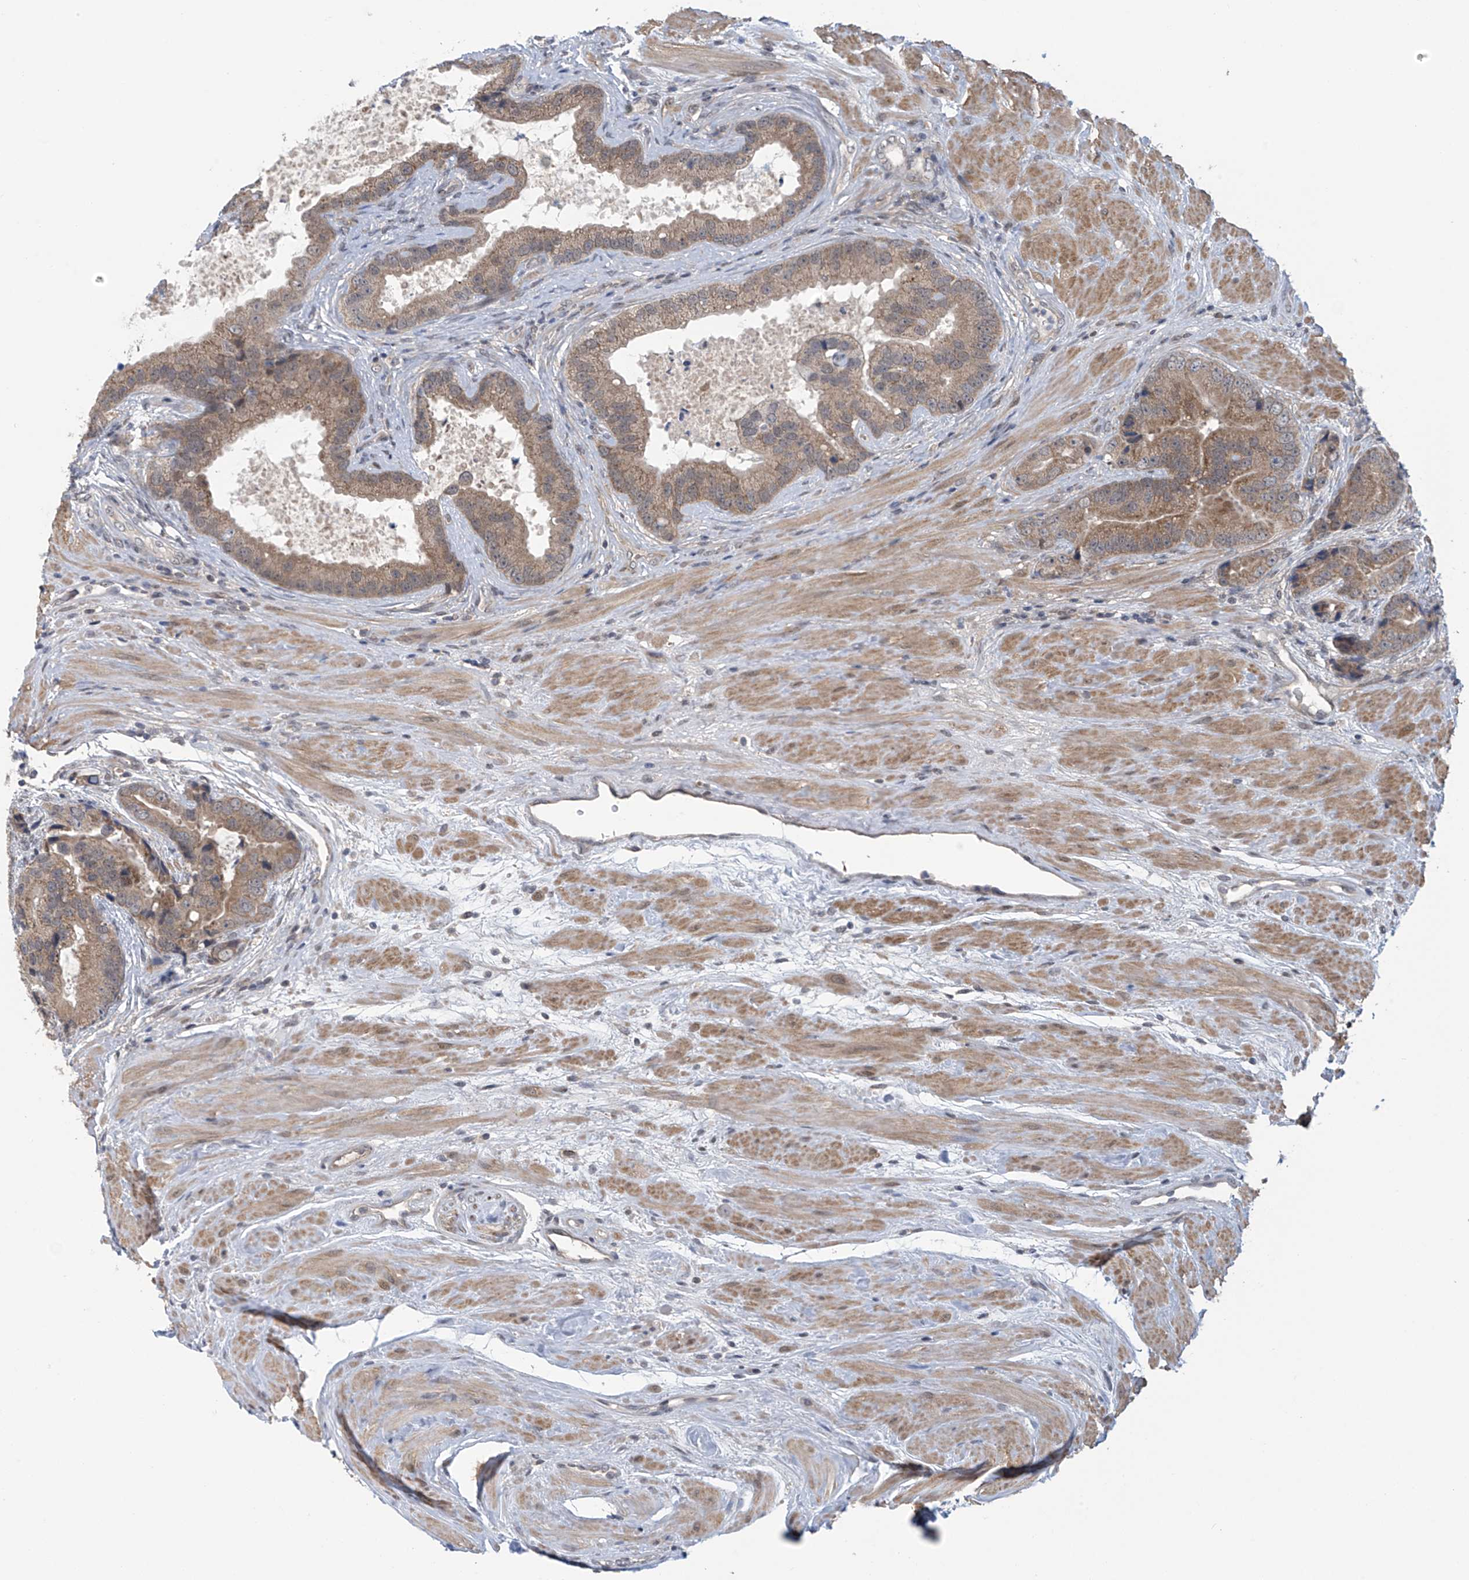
{"staining": {"intensity": "moderate", "quantity": ">75%", "location": "cytoplasmic/membranous"}, "tissue": "prostate cancer", "cell_type": "Tumor cells", "image_type": "cancer", "snomed": [{"axis": "morphology", "description": "Adenocarcinoma, High grade"}, {"axis": "topography", "description": "Prostate"}], "caption": "Prostate cancer was stained to show a protein in brown. There is medium levels of moderate cytoplasmic/membranous expression in about >75% of tumor cells.", "gene": "ABHD13", "patient": {"sex": "male", "age": 70}}